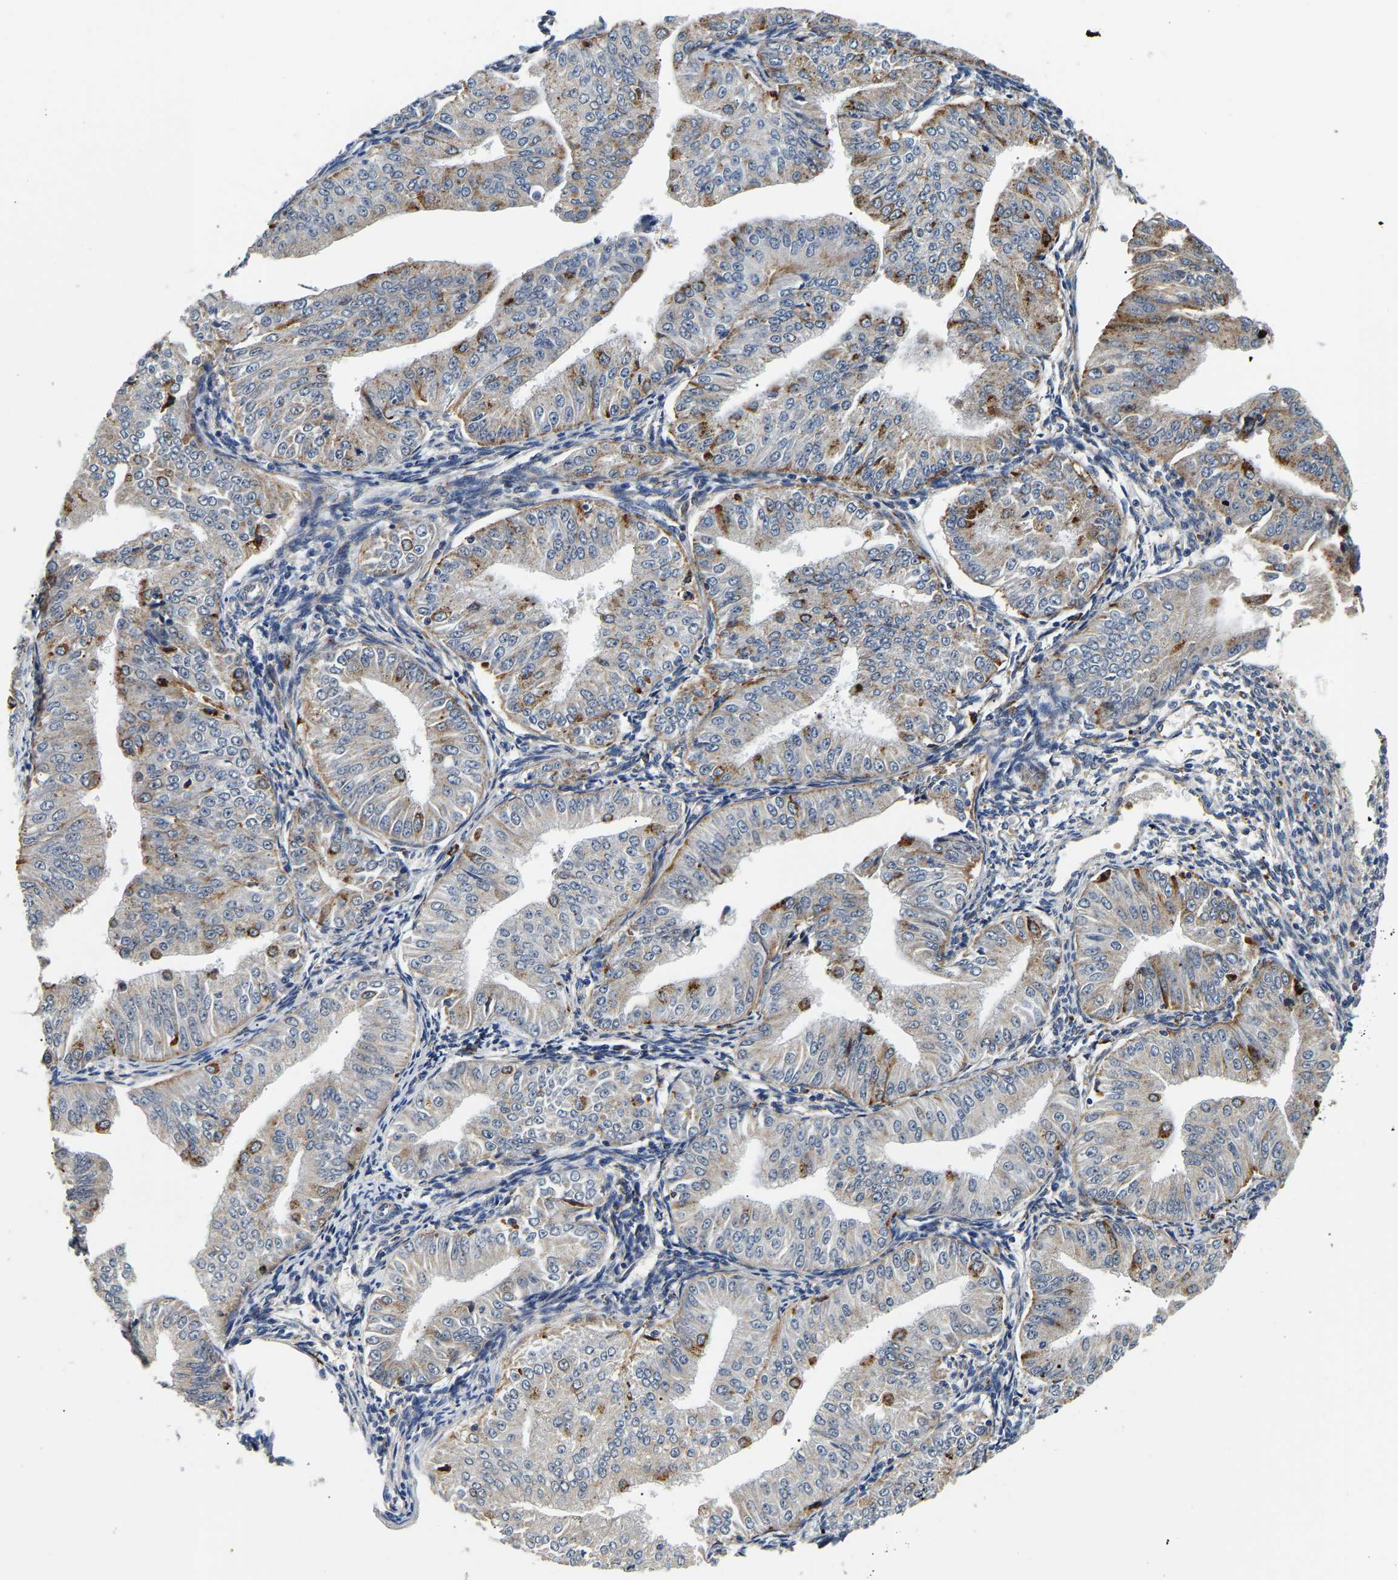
{"staining": {"intensity": "moderate", "quantity": "<25%", "location": "cytoplasmic/membranous"}, "tissue": "endometrial cancer", "cell_type": "Tumor cells", "image_type": "cancer", "snomed": [{"axis": "morphology", "description": "Normal tissue, NOS"}, {"axis": "morphology", "description": "Adenocarcinoma, NOS"}, {"axis": "topography", "description": "Endometrium"}], "caption": "Immunohistochemical staining of human endometrial cancer (adenocarcinoma) demonstrates moderate cytoplasmic/membranous protein positivity in approximately <25% of tumor cells. Immunohistochemistry stains the protein in brown and the nuclei are stained blue.", "gene": "SMU1", "patient": {"sex": "female", "age": 53}}